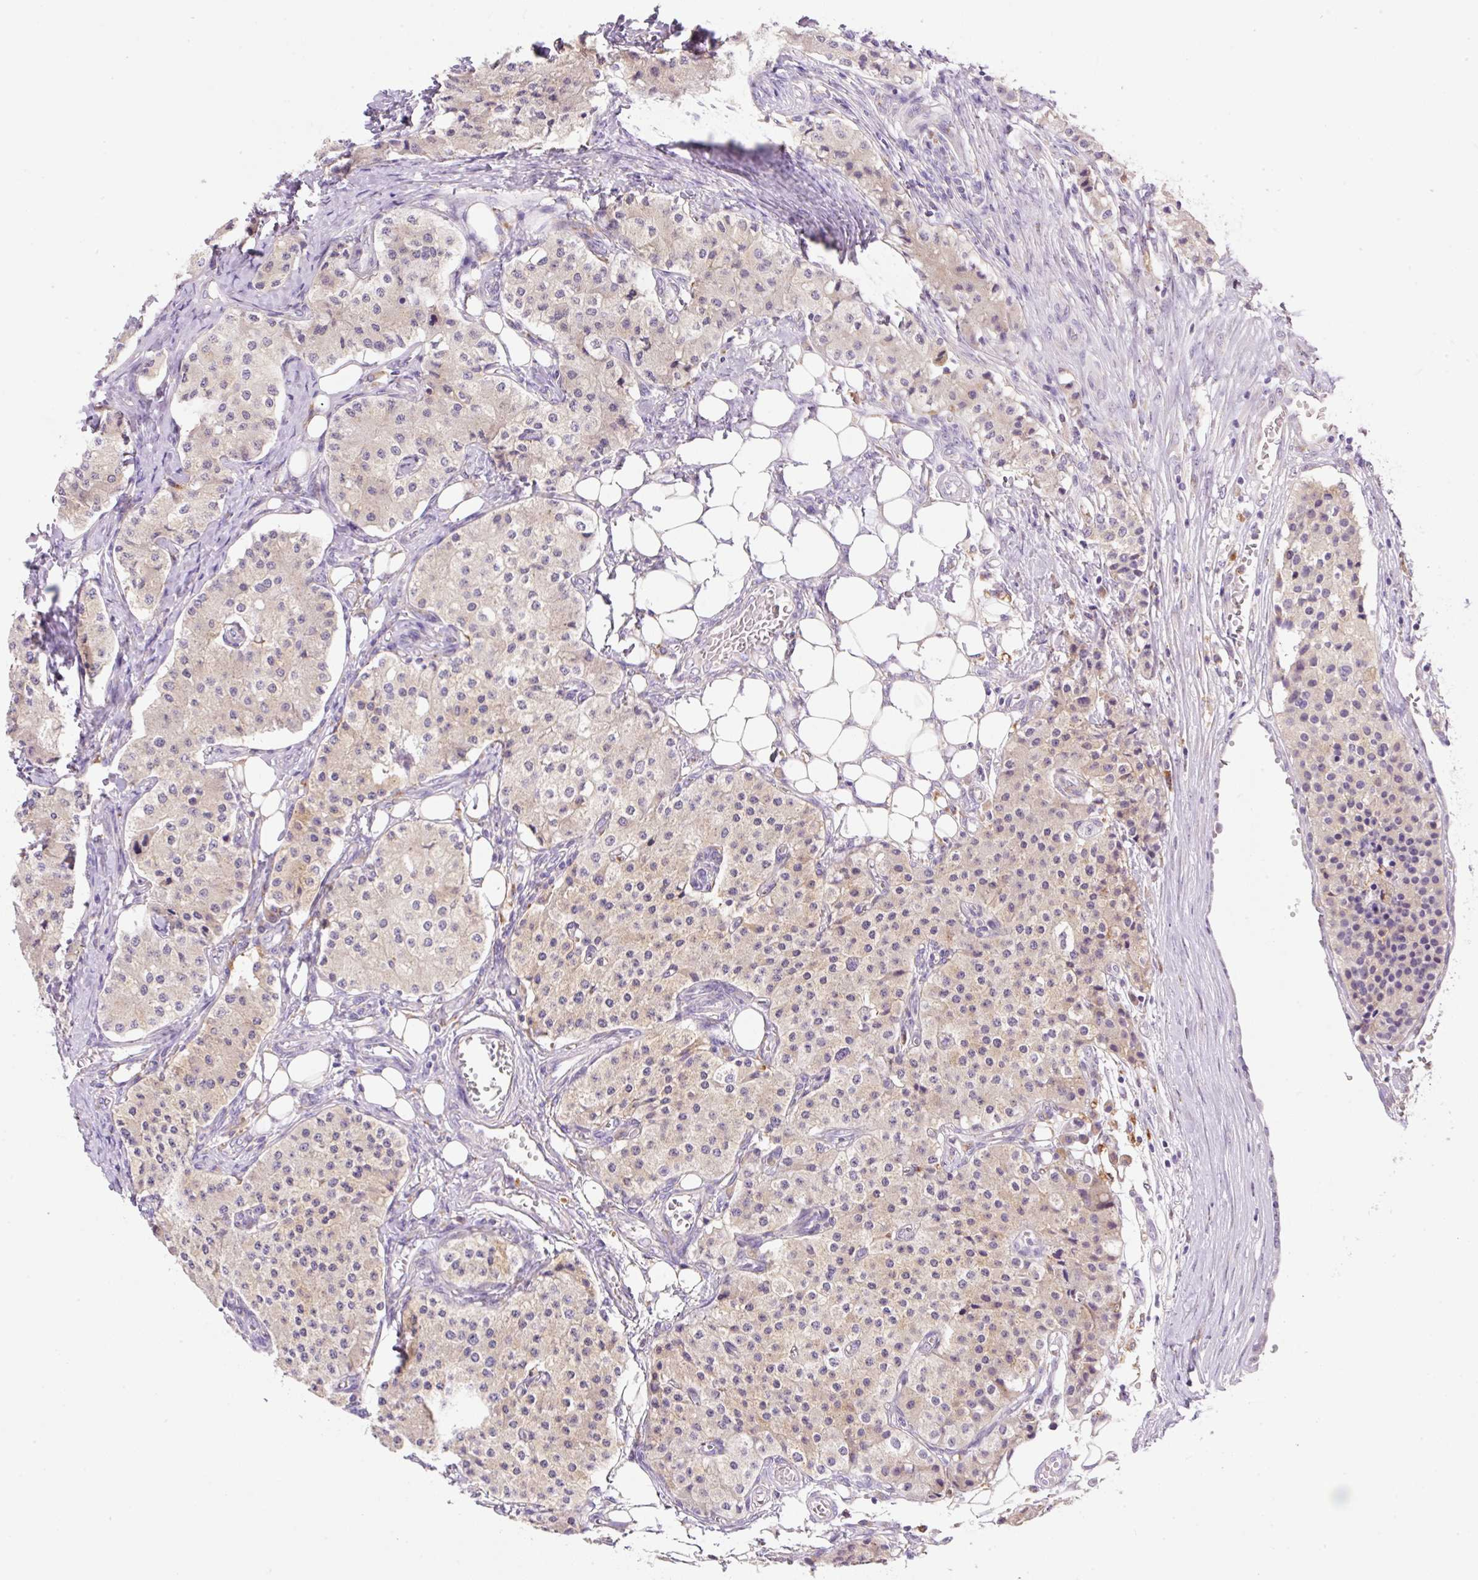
{"staining": {"intensity": "weak", "quantity": "25%-75%", "location": "cytoplasmic/membranous"}, "tissue": "carcinoid", "cell_type": "Tumor cells", "image_type": "cancer", "snomed": [{"axis": "morphology", "description": "Carcinoid, malignant, NOS"}, {"axis": "topography", "description": "Colon"}], "caption": "Weak cytoplasmic/membranous positivity is identified in about 25%-75% of tumor cells in carcinoid. (IHC, brightfield microscopy, high magnification).", "gene": "CEBPZOS", "patient": {"sex": "female", "age": 52}}